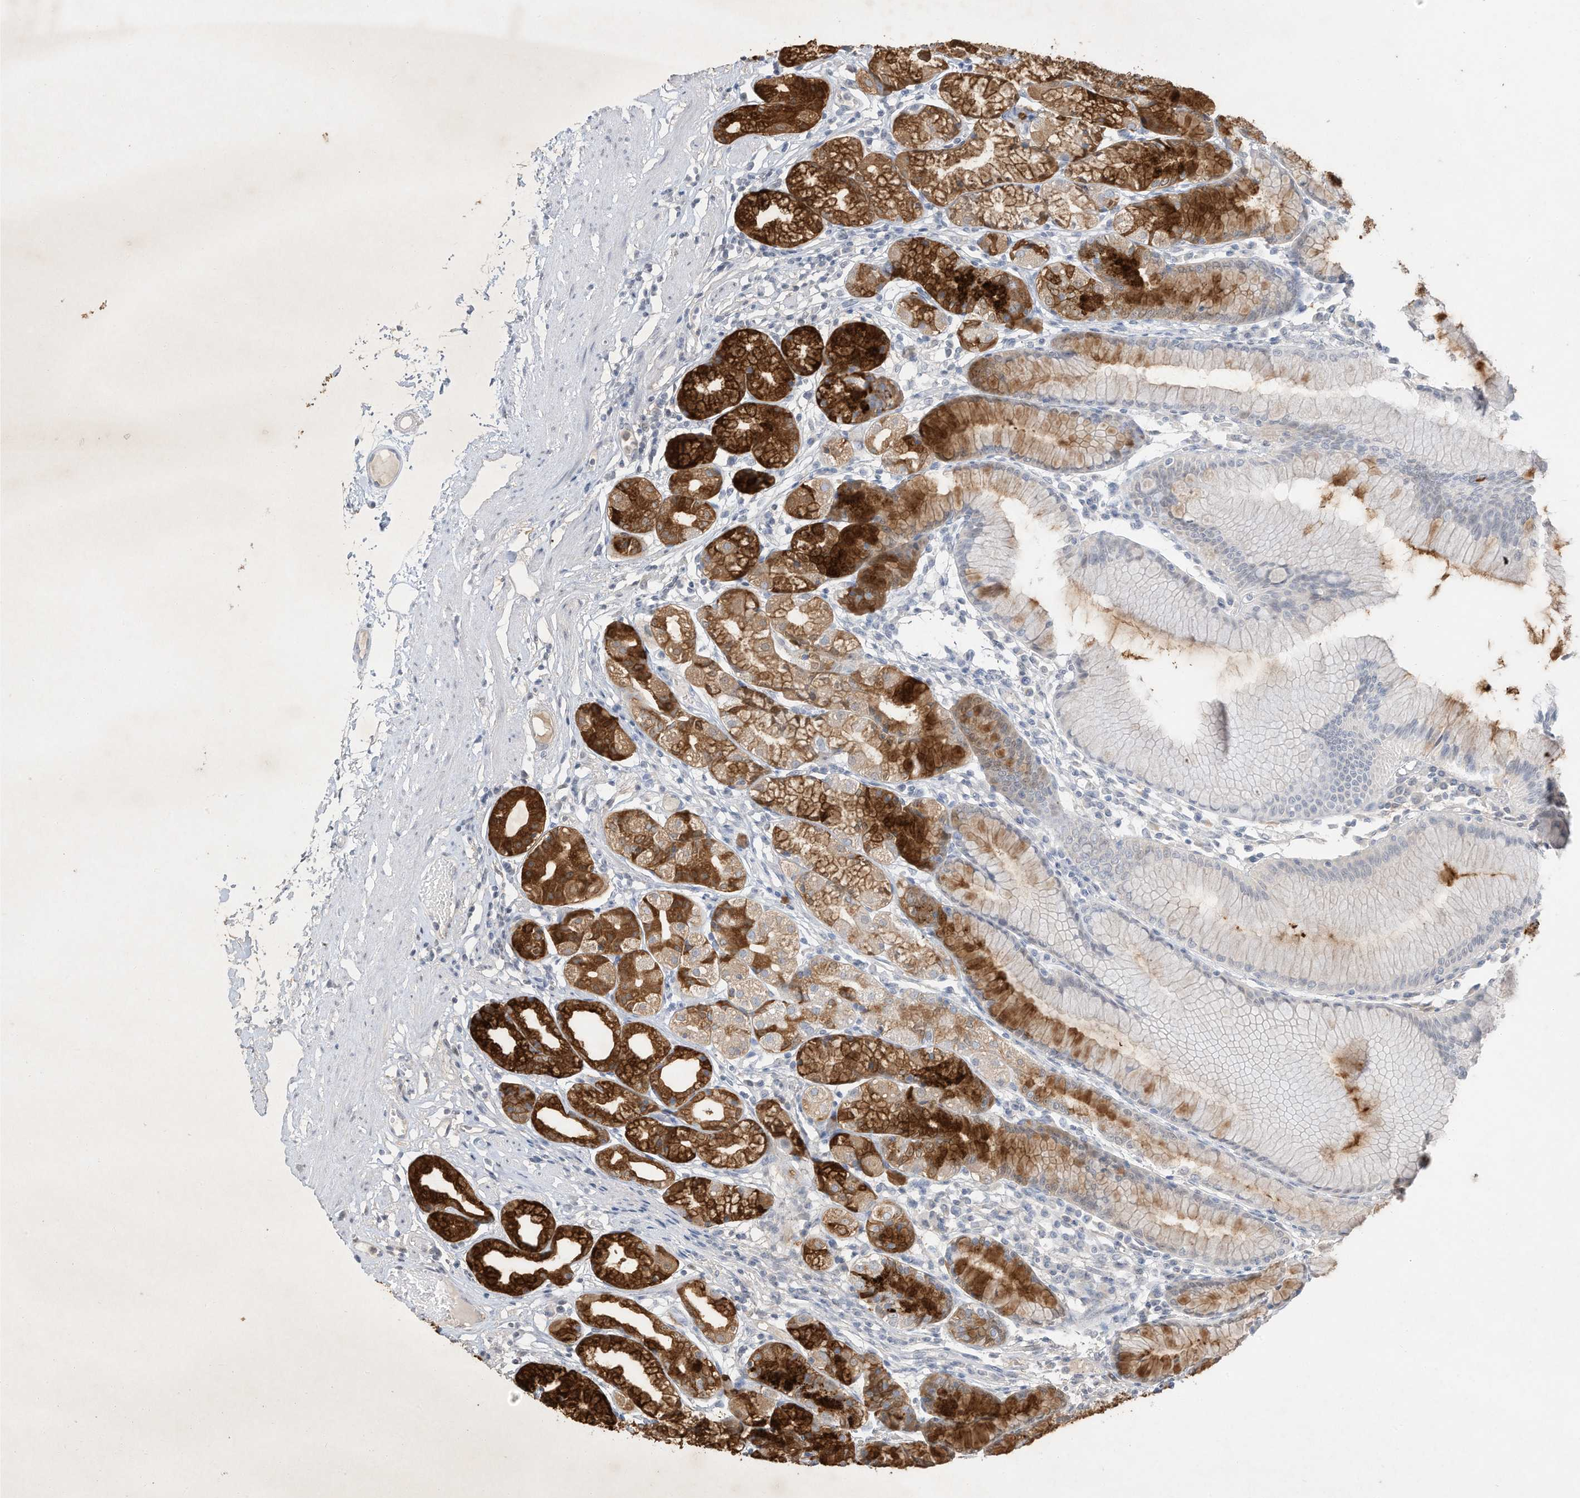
{"staining": {"intensity": "strong", "quantity": ">75%", "location": "cytoplasmic/membranous"}, "tissue": "stomach", "cell_type": "Glandular cells", "image_type": "normal", "snomed": [{"axis": "morphology", "description": "Normal tissue, NOS"}, {"axis": "topography", "description": "Stomach"}], "caption": "Stomach stained for a protein exhibits strong cytoplasmic/membranous positivity in glandular cells. Immunohistochemistry (ihc) stains the protein in brown and the nuclei are stained blue.", "gene": "PGC", "patient": {"sex": "female", "age": 57}}